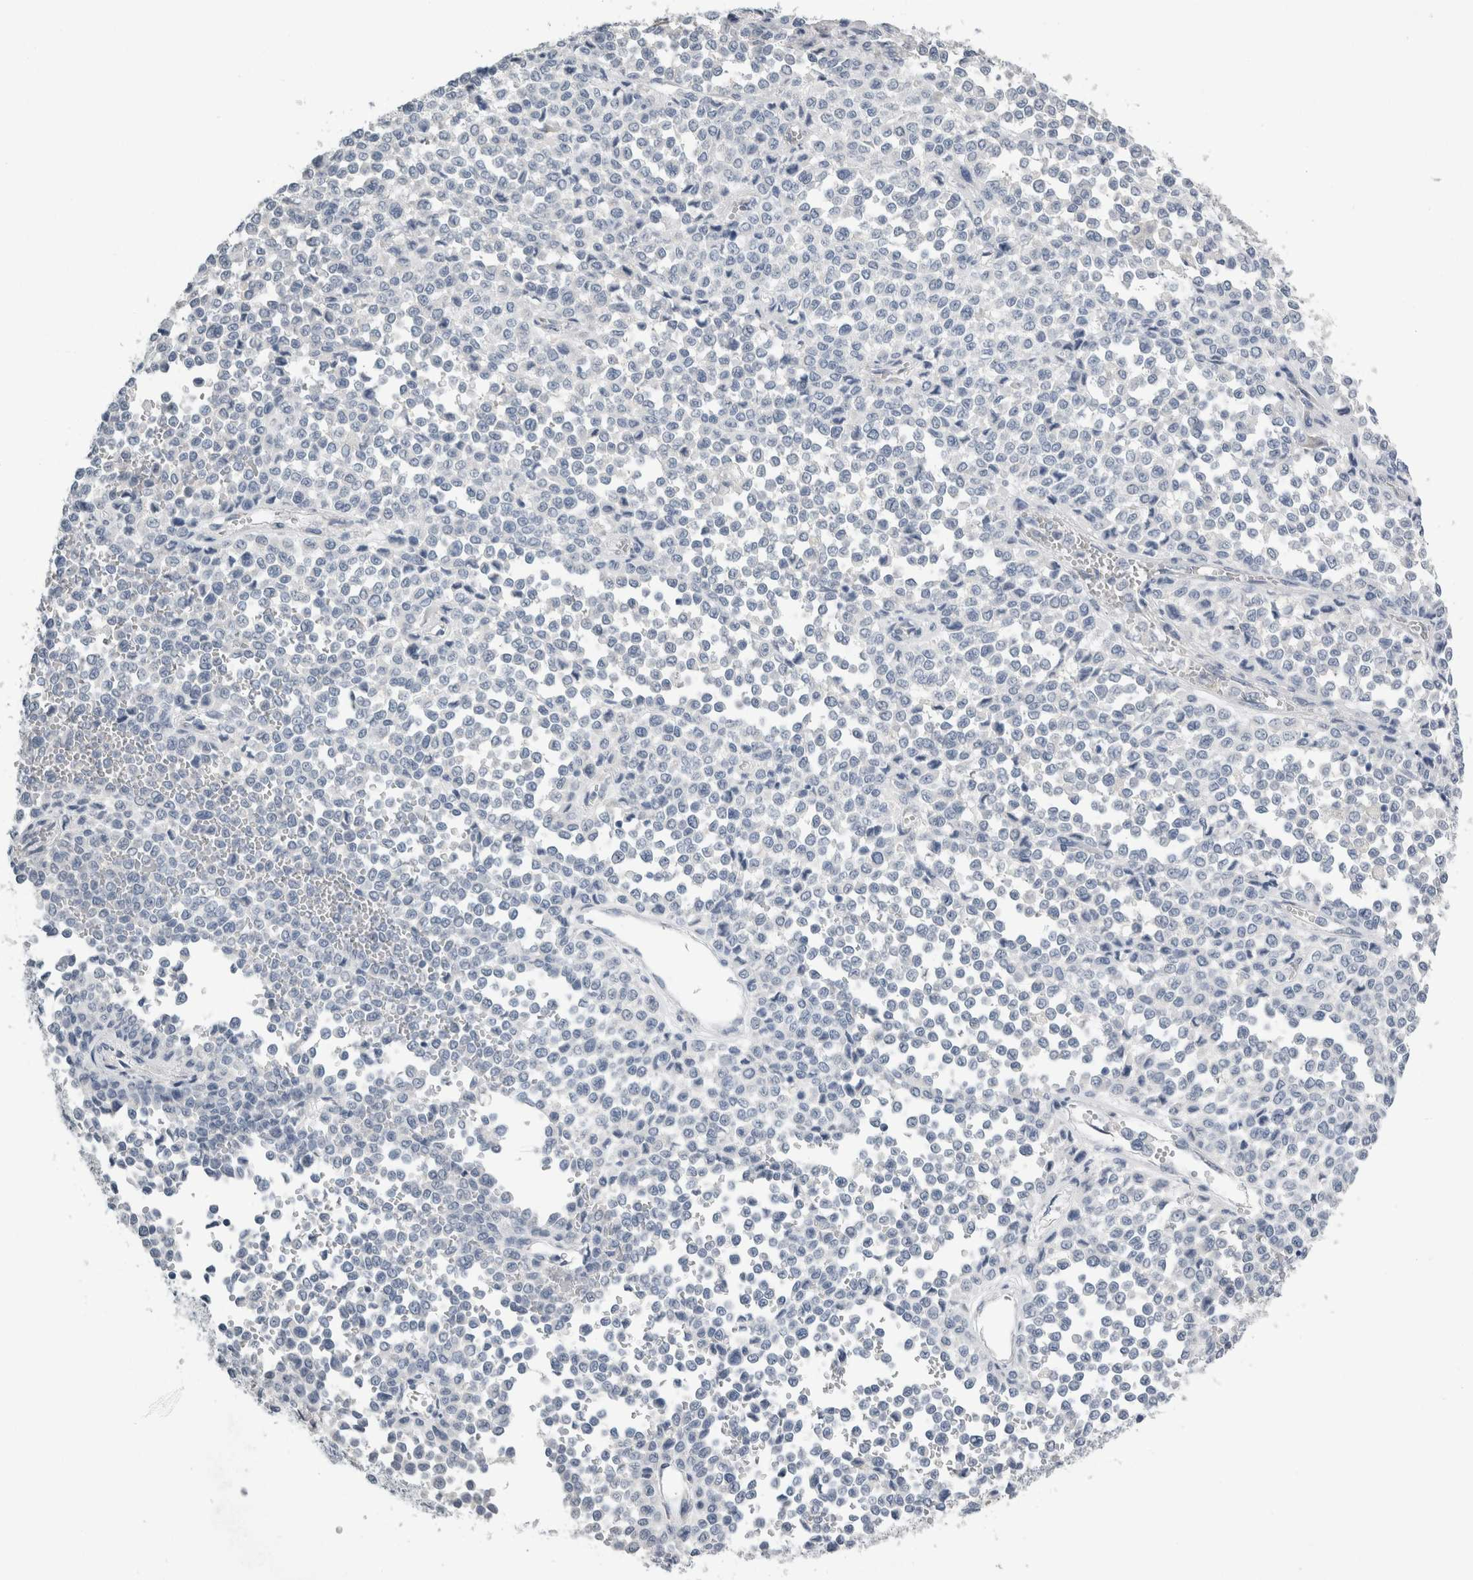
{"staining": {"intensity": "negative", "quantity": "none", "location": "none"}, "tissue": "melanoma", "cell_type": "Tumor cells", "image_type": "cancer", "snomed": [{"axis": "morphology", "description": "Malignant melanoma, Metastatic site"}, {"axis": "topography", "description": "Pancreas"}], "caption": "High power microscopy photomicrograph of an IHC histopathology image of melanoma, revealing no significant expression in tumor cells.", "gene": "NEFM", "patient": {"sex": "female", "age": 30}}